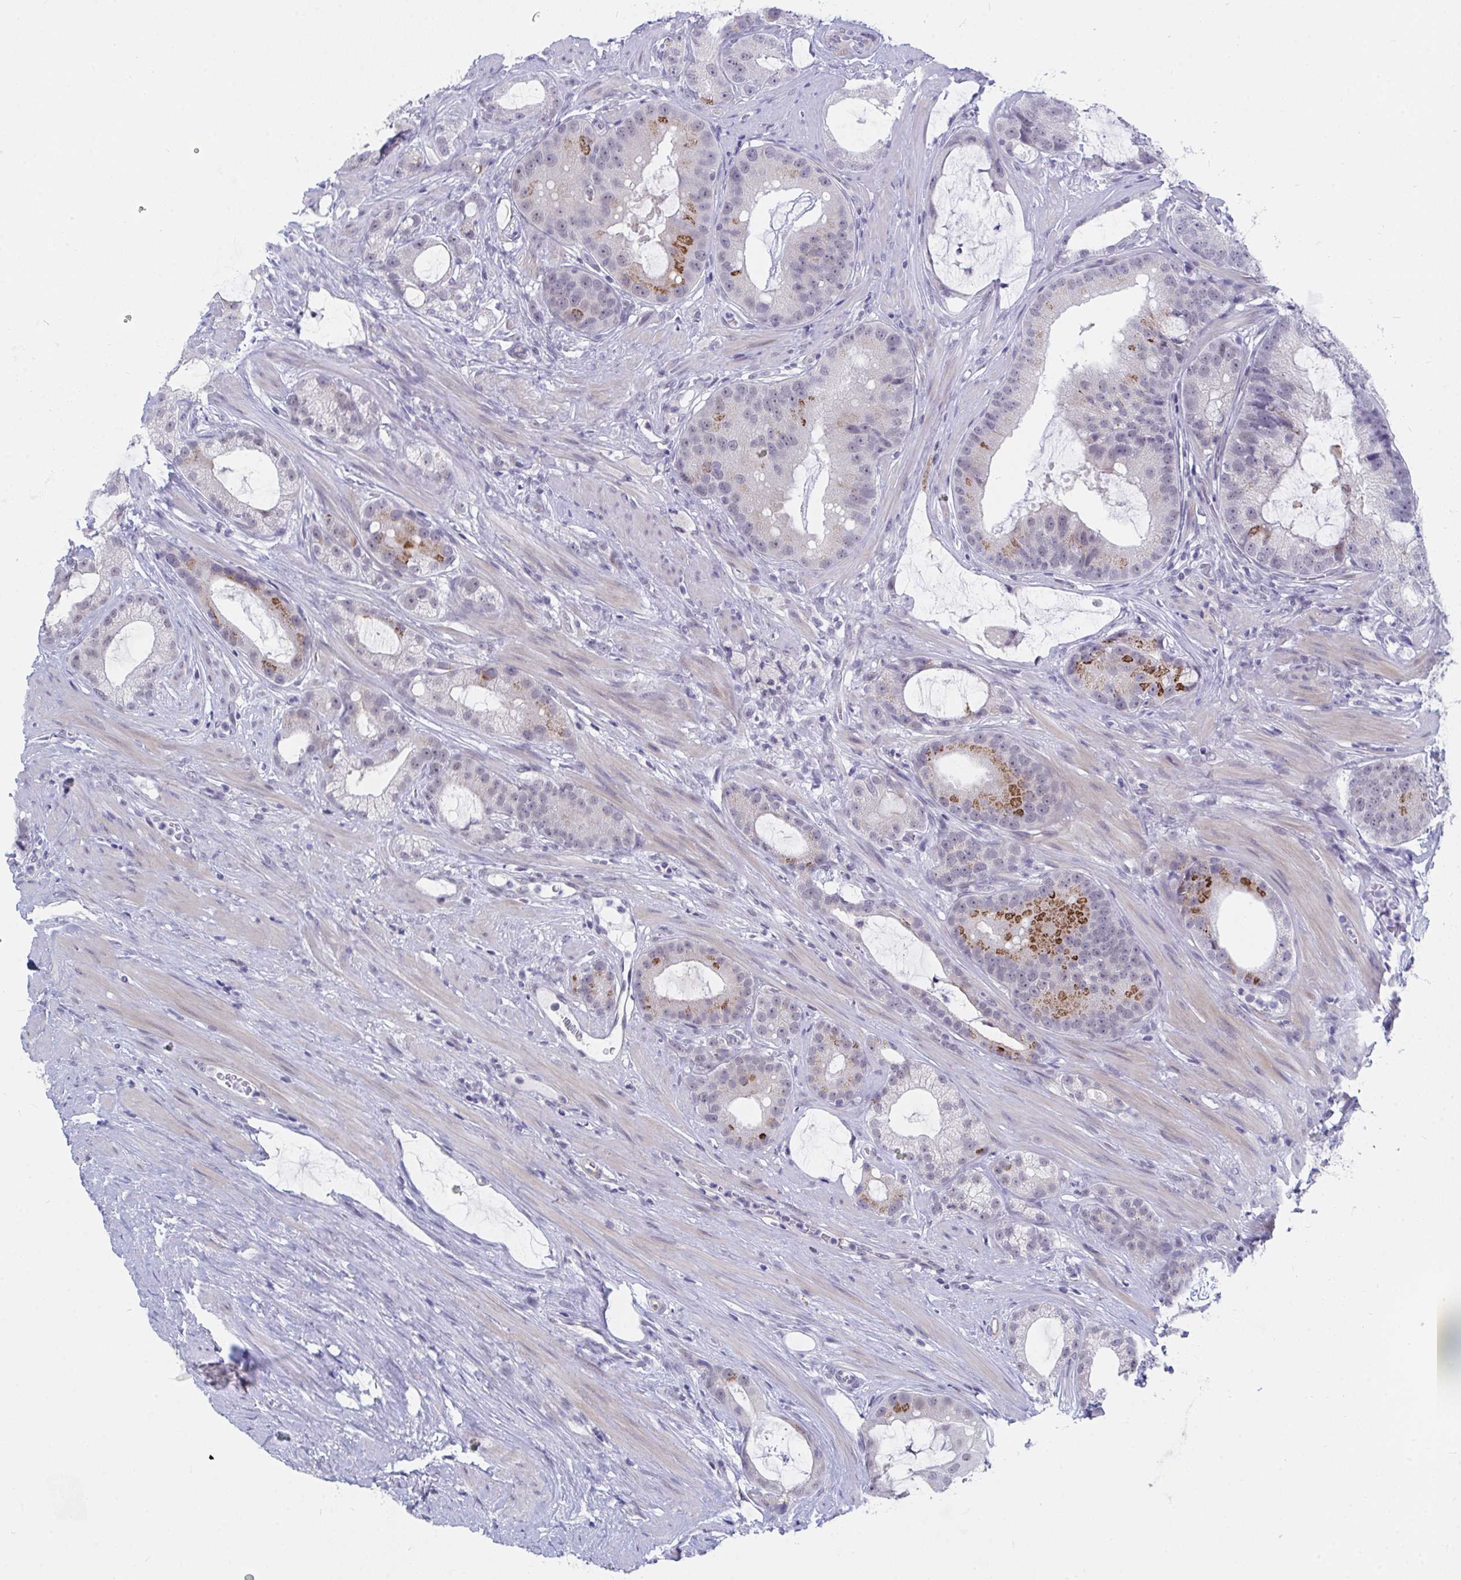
{"staining": {"intensity": "moderate", "quantity": "<25%", "location": "cytoplasmic/membranous"}, "tissue": "prostate cancer", "cell_type": "Tumor cells", "image_type": "cancer", "snomed": [{"axis": "morphology", "description": "Adenocarcinoma, High grade"}, {"axis": "topography", "description": "Prostate"}], "caption": "A histopathology image of prostate high-grade adenocarcinoma stained for a protein reveals moderate cytoplasmic/membranous brown staining in tumor cells.", "gene": "DAOA", "patient": {"sex": "male", "age": 65}}